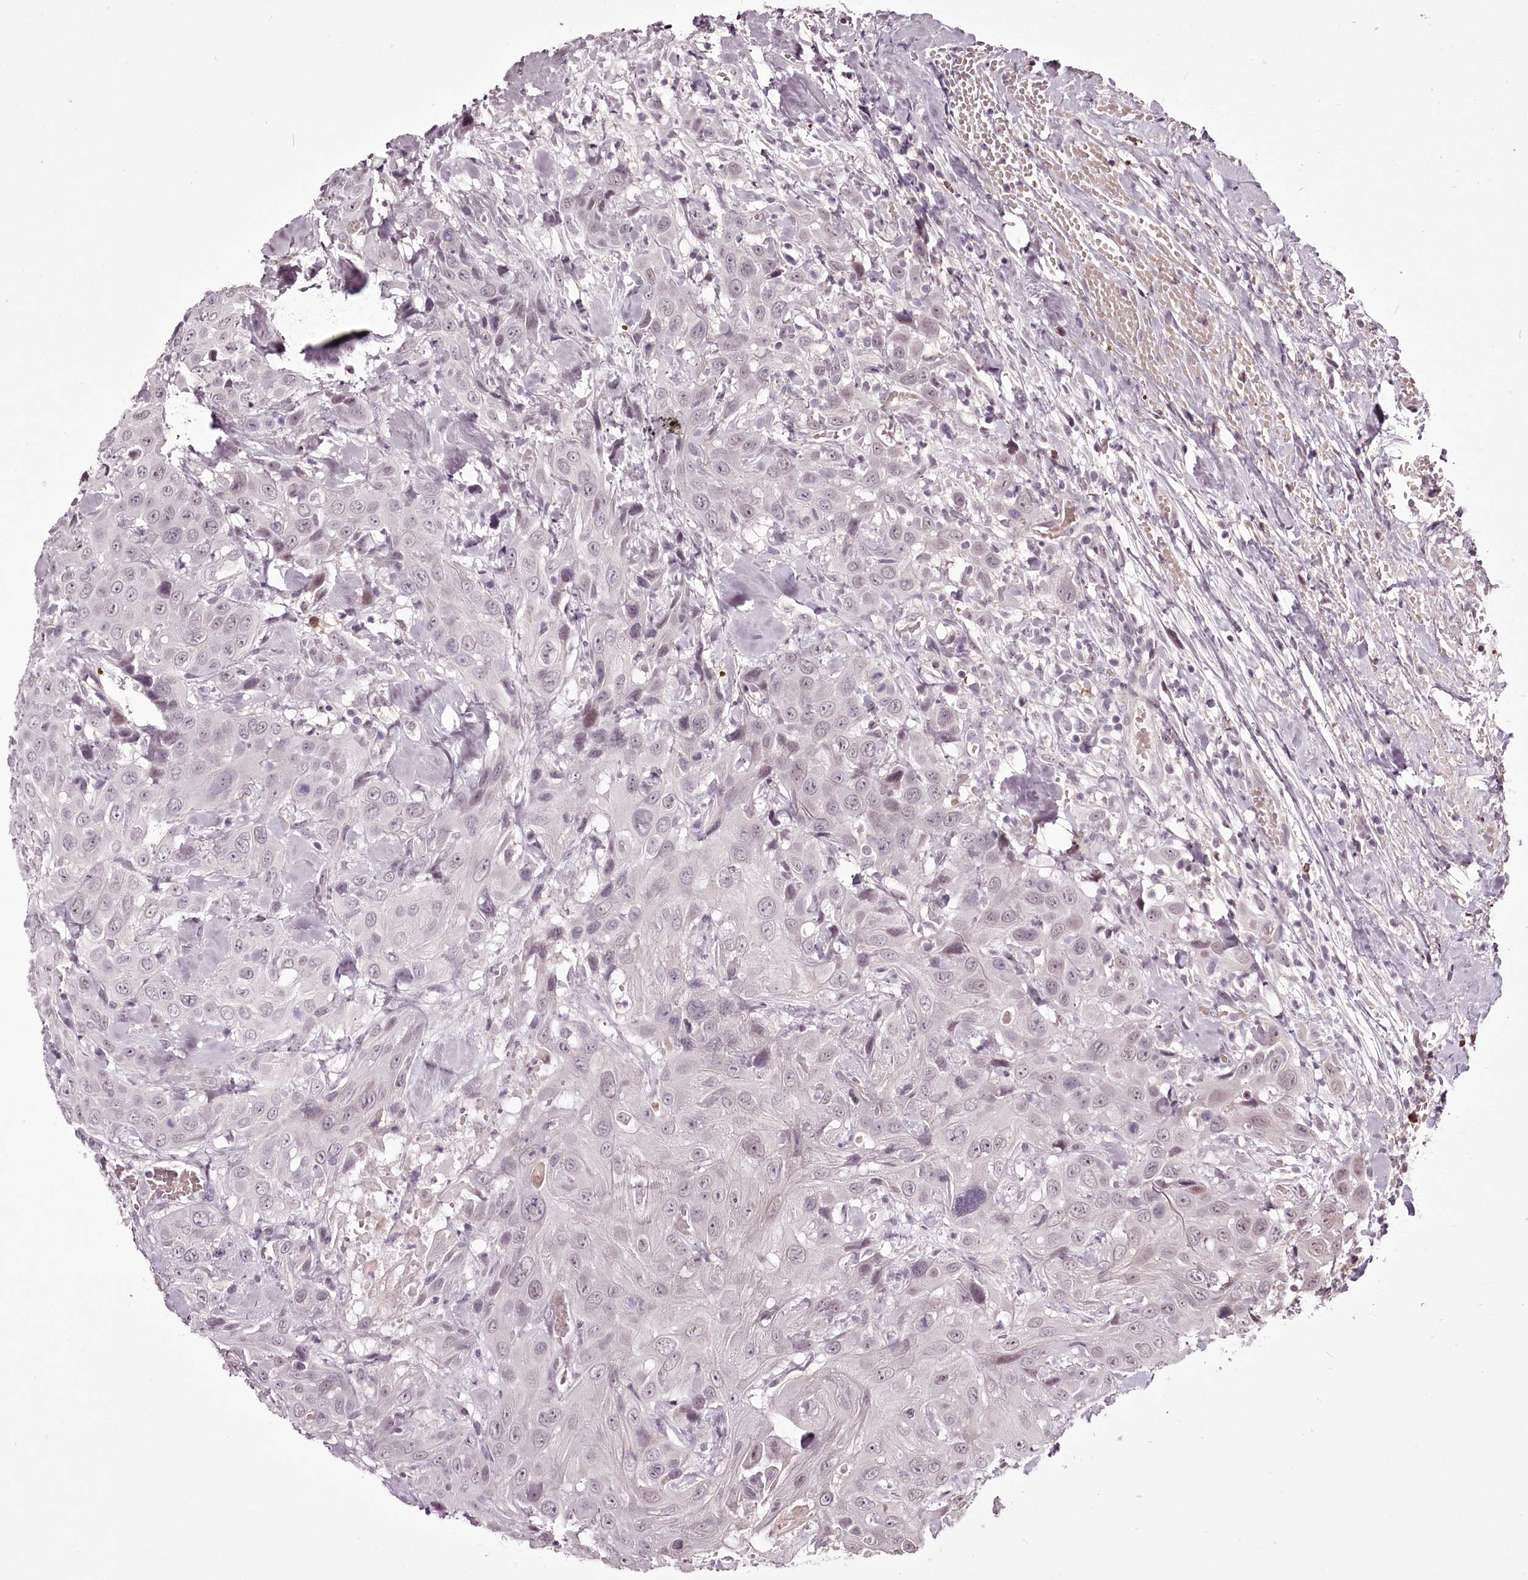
{"staining": {"intensity": "negative", "quantity": "none", "location": "none"}, "tissue": "head and neck cancer", "cell_type": "Tumor cells", "image_type": "cancer", "snomed": [{"axis": "morphology", "description": "Squamous cell carcinoma, NOS"}, {"axis": "topography", "description": "Head-Neck"}], "caption": "High power microscopy photomicrograph of an immunohistochemistry (IHC) photomicrograph of head and neck squamous cell carcinoma, revealing no significant staining in tumor cells. (Stains: DAB immunohistochemistry (IHC) with hematoxylin counter stain, Microscopy: brightfield microscopy at high magnification).", "gene": "ADRA1D", "patient": {"sex": "male", "age": 81}}